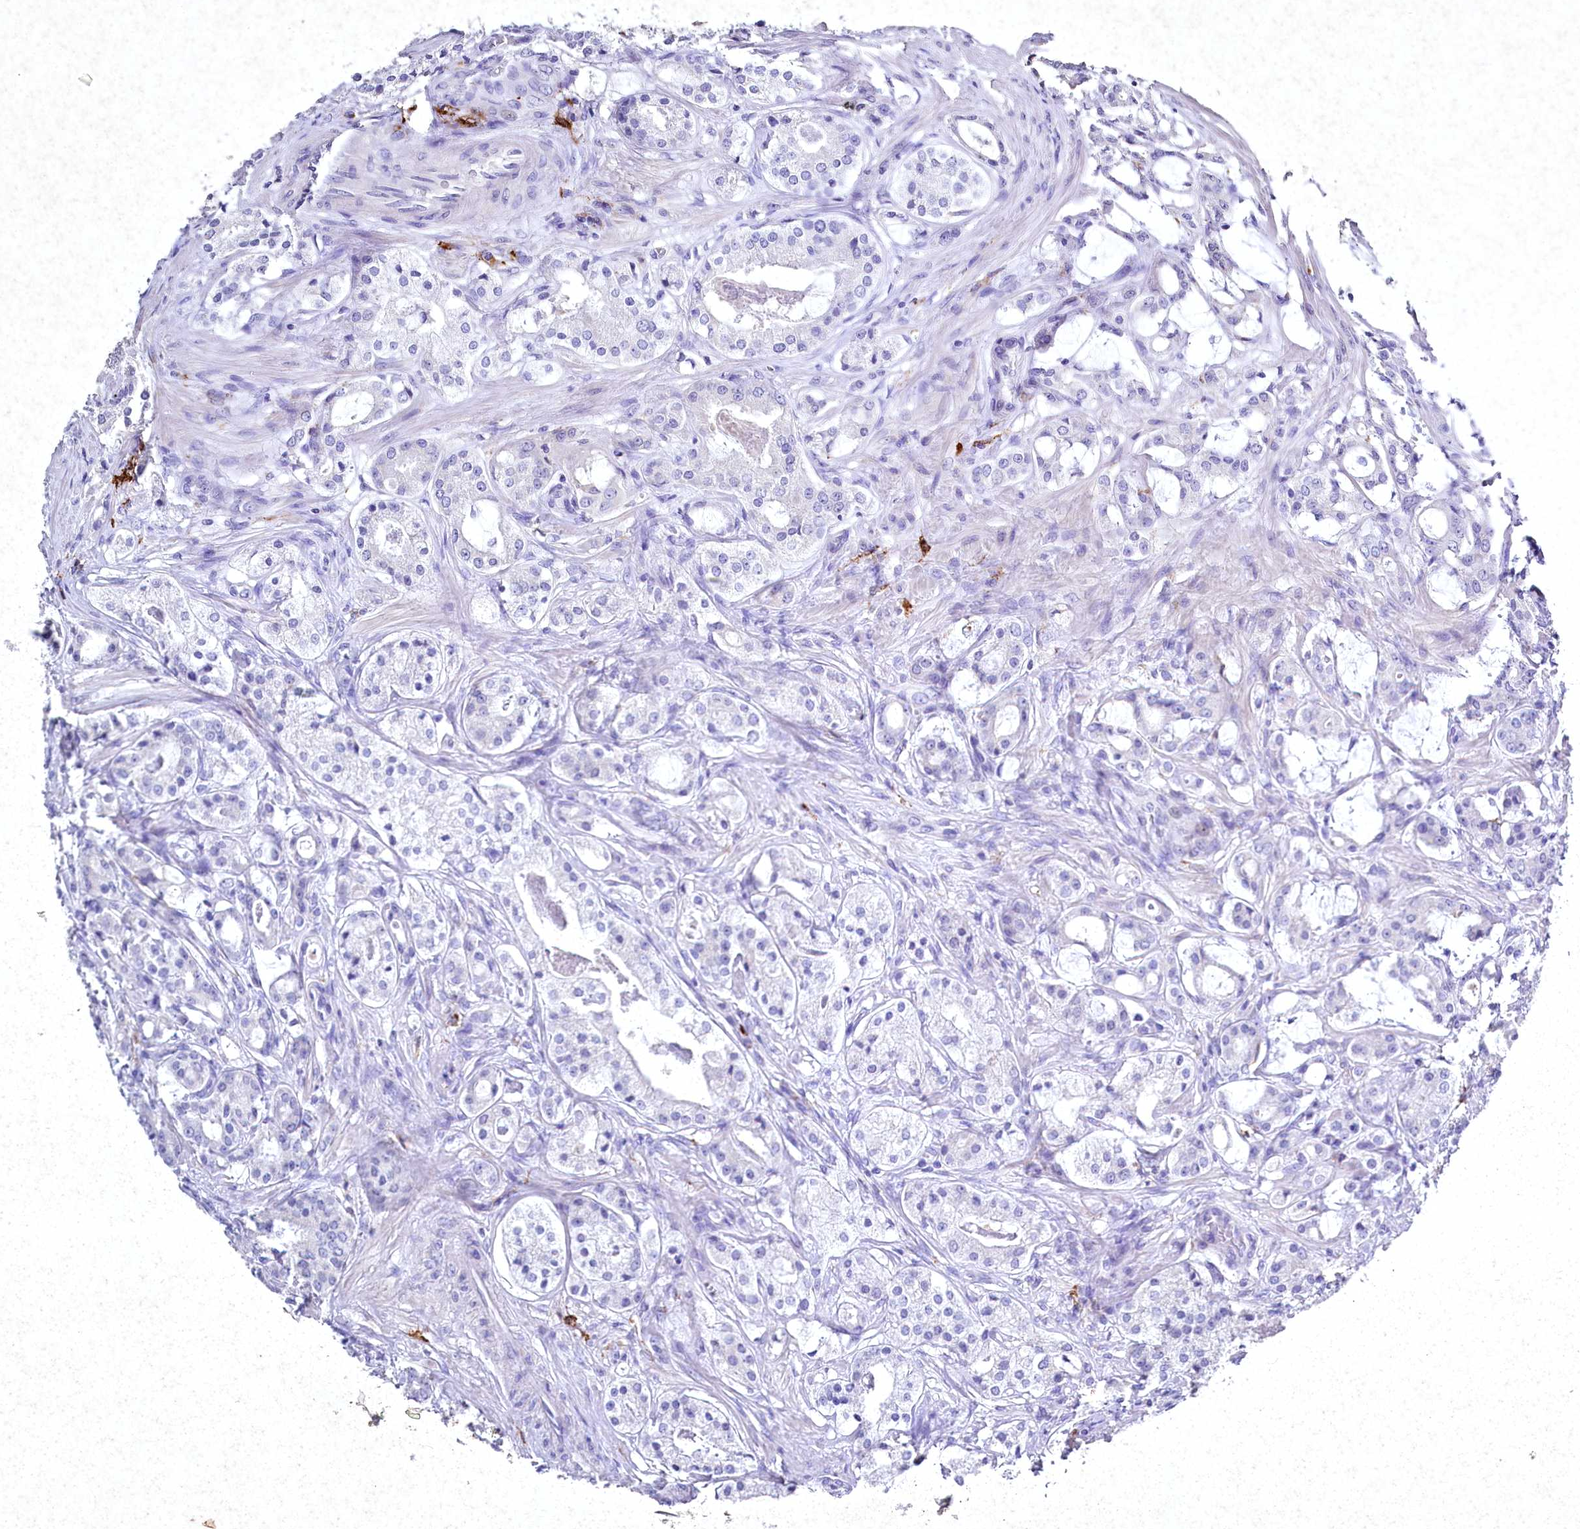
{"staining": {"intensity": "negative", "quantity": "none", "location": "none"}, "tissue": "prostate cancer", "cell_type": "Tumor cells", "image_type": "cancer", "snomed": [{"axis": "morphology", "description": "Adenocarcinoma, High grade"}, {"axis": "topography", "description": "Prostate"}], "caption": "Immunohistochemistry (IHC) histopathology image of neoplastic tissue: human prostate cancer (adenocarcinoma (high-grade)) stained with DAB (3,3'-diaminobenzidine) shows no significant protein positivity in tumor cells.", "gene": "CLEC4M", "patient": {"sex": "male", "age": 63}}